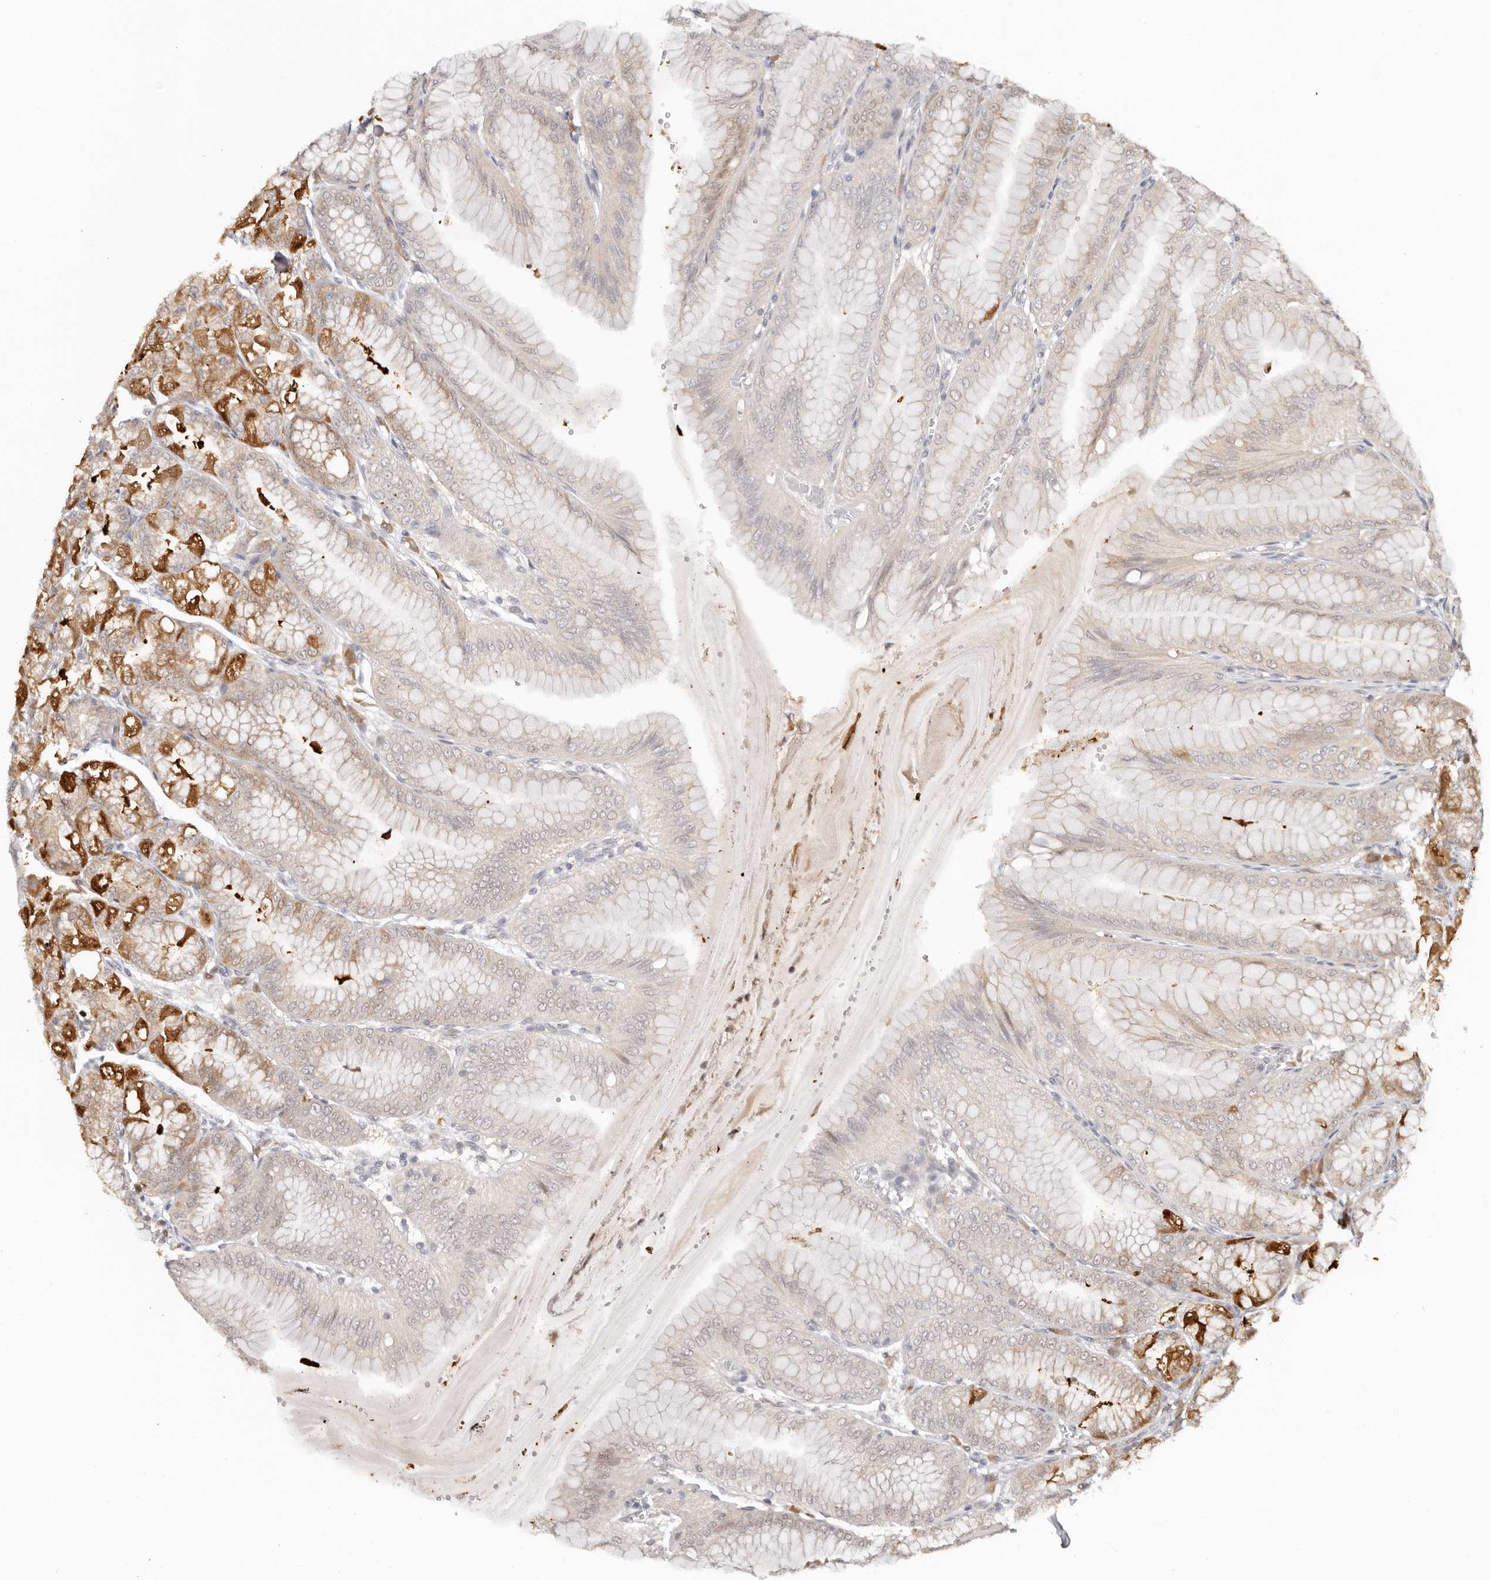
{"staining": {"intensity": "strong", "quantity": "25%-75%", "location": "cytoplasmic/membranous,nuclear"}, "tissue": "stomach", "cell_type": "Glandular cells", "image_type": "normal", "snomed": [{"axis": "morphology", "description": "Normal tissue, NOS"}, {"axis": "topography", "description": "Stomach, lower"}], "caption": "Immunohistochemistry of normal human stomach demonstrates high levels of strong cytoplasmic/membranous,nuclear staining in about 25%-75% of glandular cells. (brown staining indicates protein expression, while blue staining denotes nuclei).", "gene": "LARP7", "patient": {"sex": "male", "age": 71}}